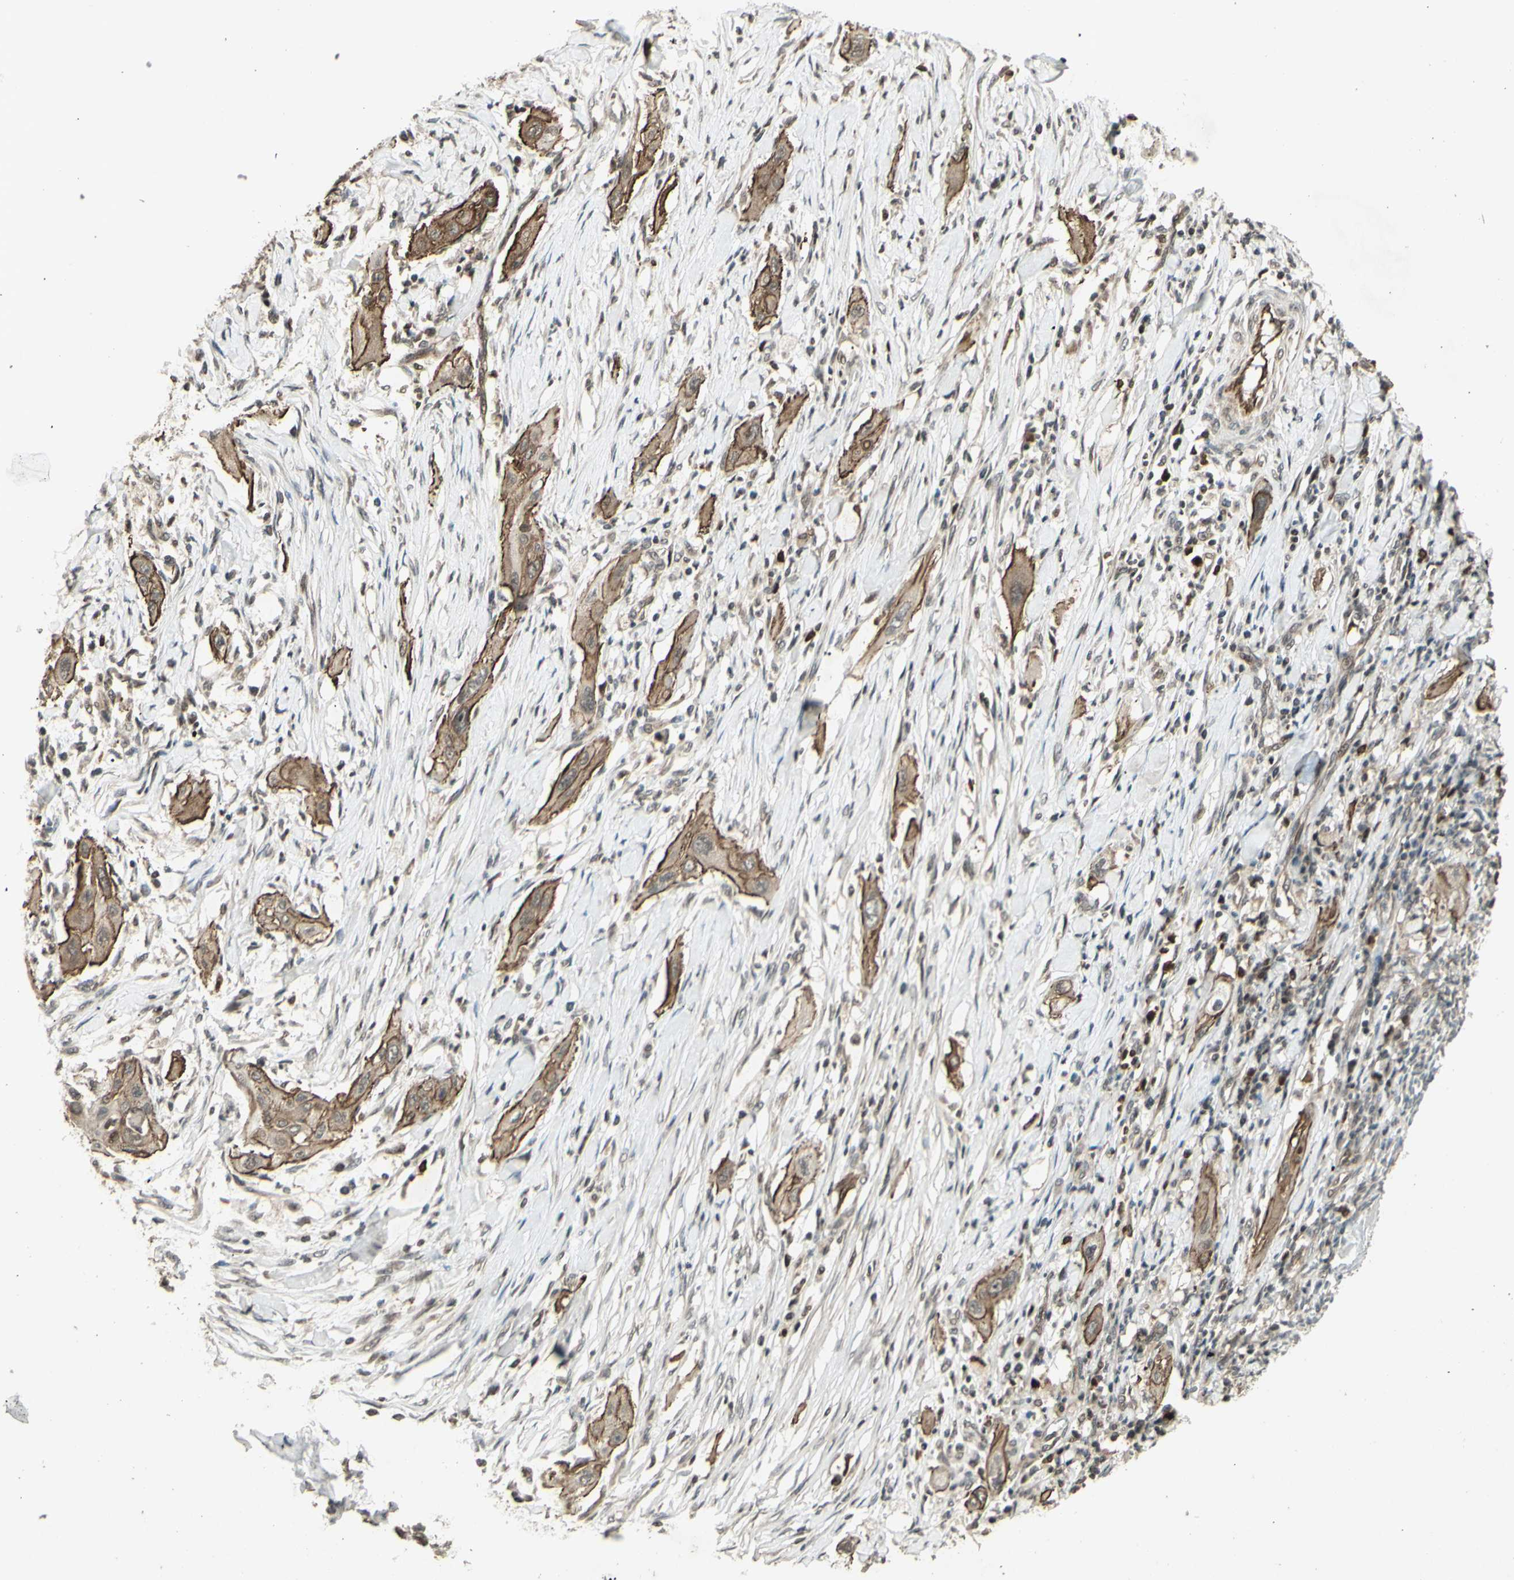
{"staining": {"intensity": "weak", "quantity": ">75%", "location": "cytoplasmic/membranous"}, "tissue": "lung cancer", "cell_type": "Tumor cells", "image_type": "cancer", "snomed": [{"axis": "morphology", "description": "Squamous cell carcinoma, NOS"}, {"axis": "topography", "description": "Lung"}], "caption": "The histopathology image displays a brown stain indicating the presence of a protein in the cytoplasmic/membranous of tumor cells in lung squamous cell carcinoma.", "gene": "BLNK", "patient": {"sex": "female", "age": 47}}